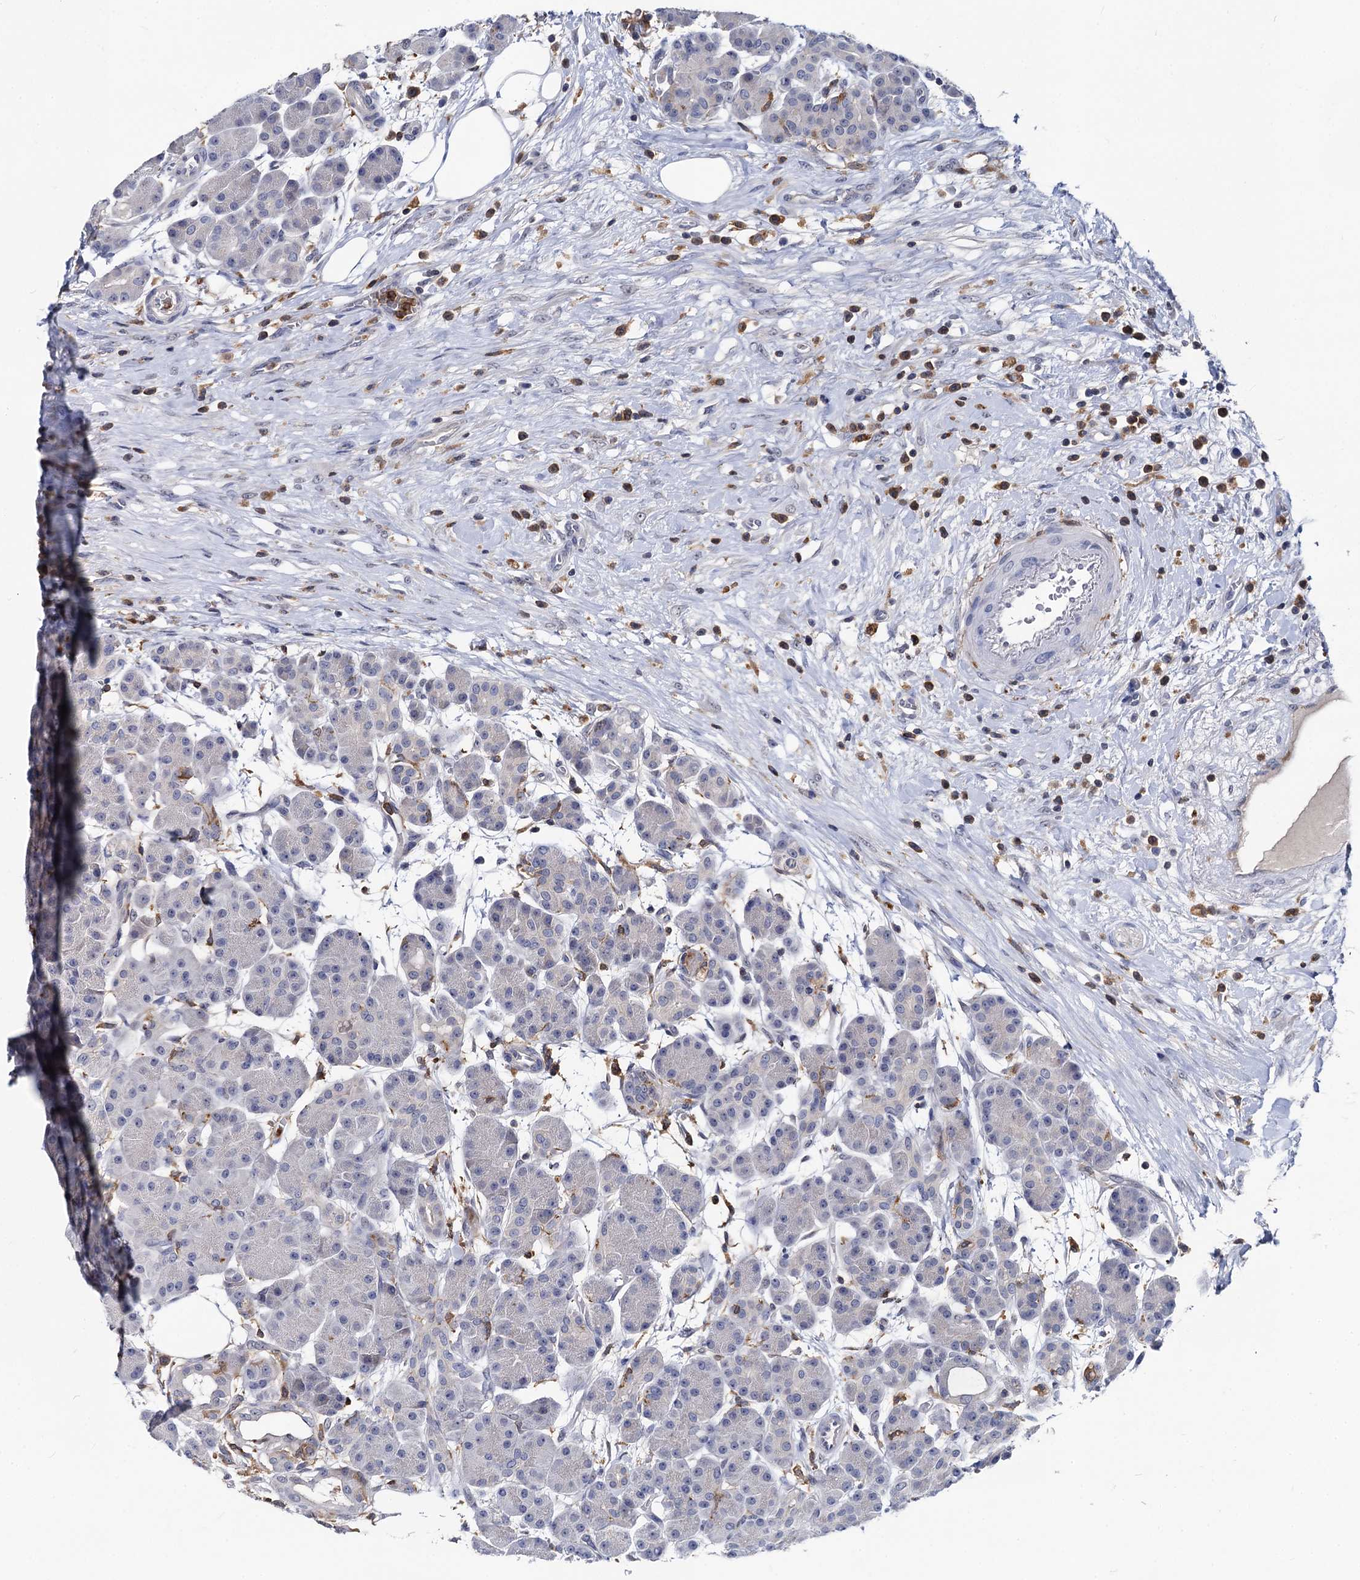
{"staining": {"intensity": "negative", "quantity": "none", "location": "none"}, "tissue": "pancreas", "cell_type": "Exocrine glandular cells", "image_type": "normal", "snomed": [{"axis": "morphology", "description": "Normal tissue, NOS"}, {"axis": "topography", "description": "Pancreas"}], "caption": "Immunohistochemical staining of benign pancreas exhibits no significant positivity in exocrine glandular cells. (DAB immunohistochemistry (IHC) visualized using brightfield microscopy, high magnification).", "gene": "RHOG", "patient": {"sex": "male", "age": 63}}